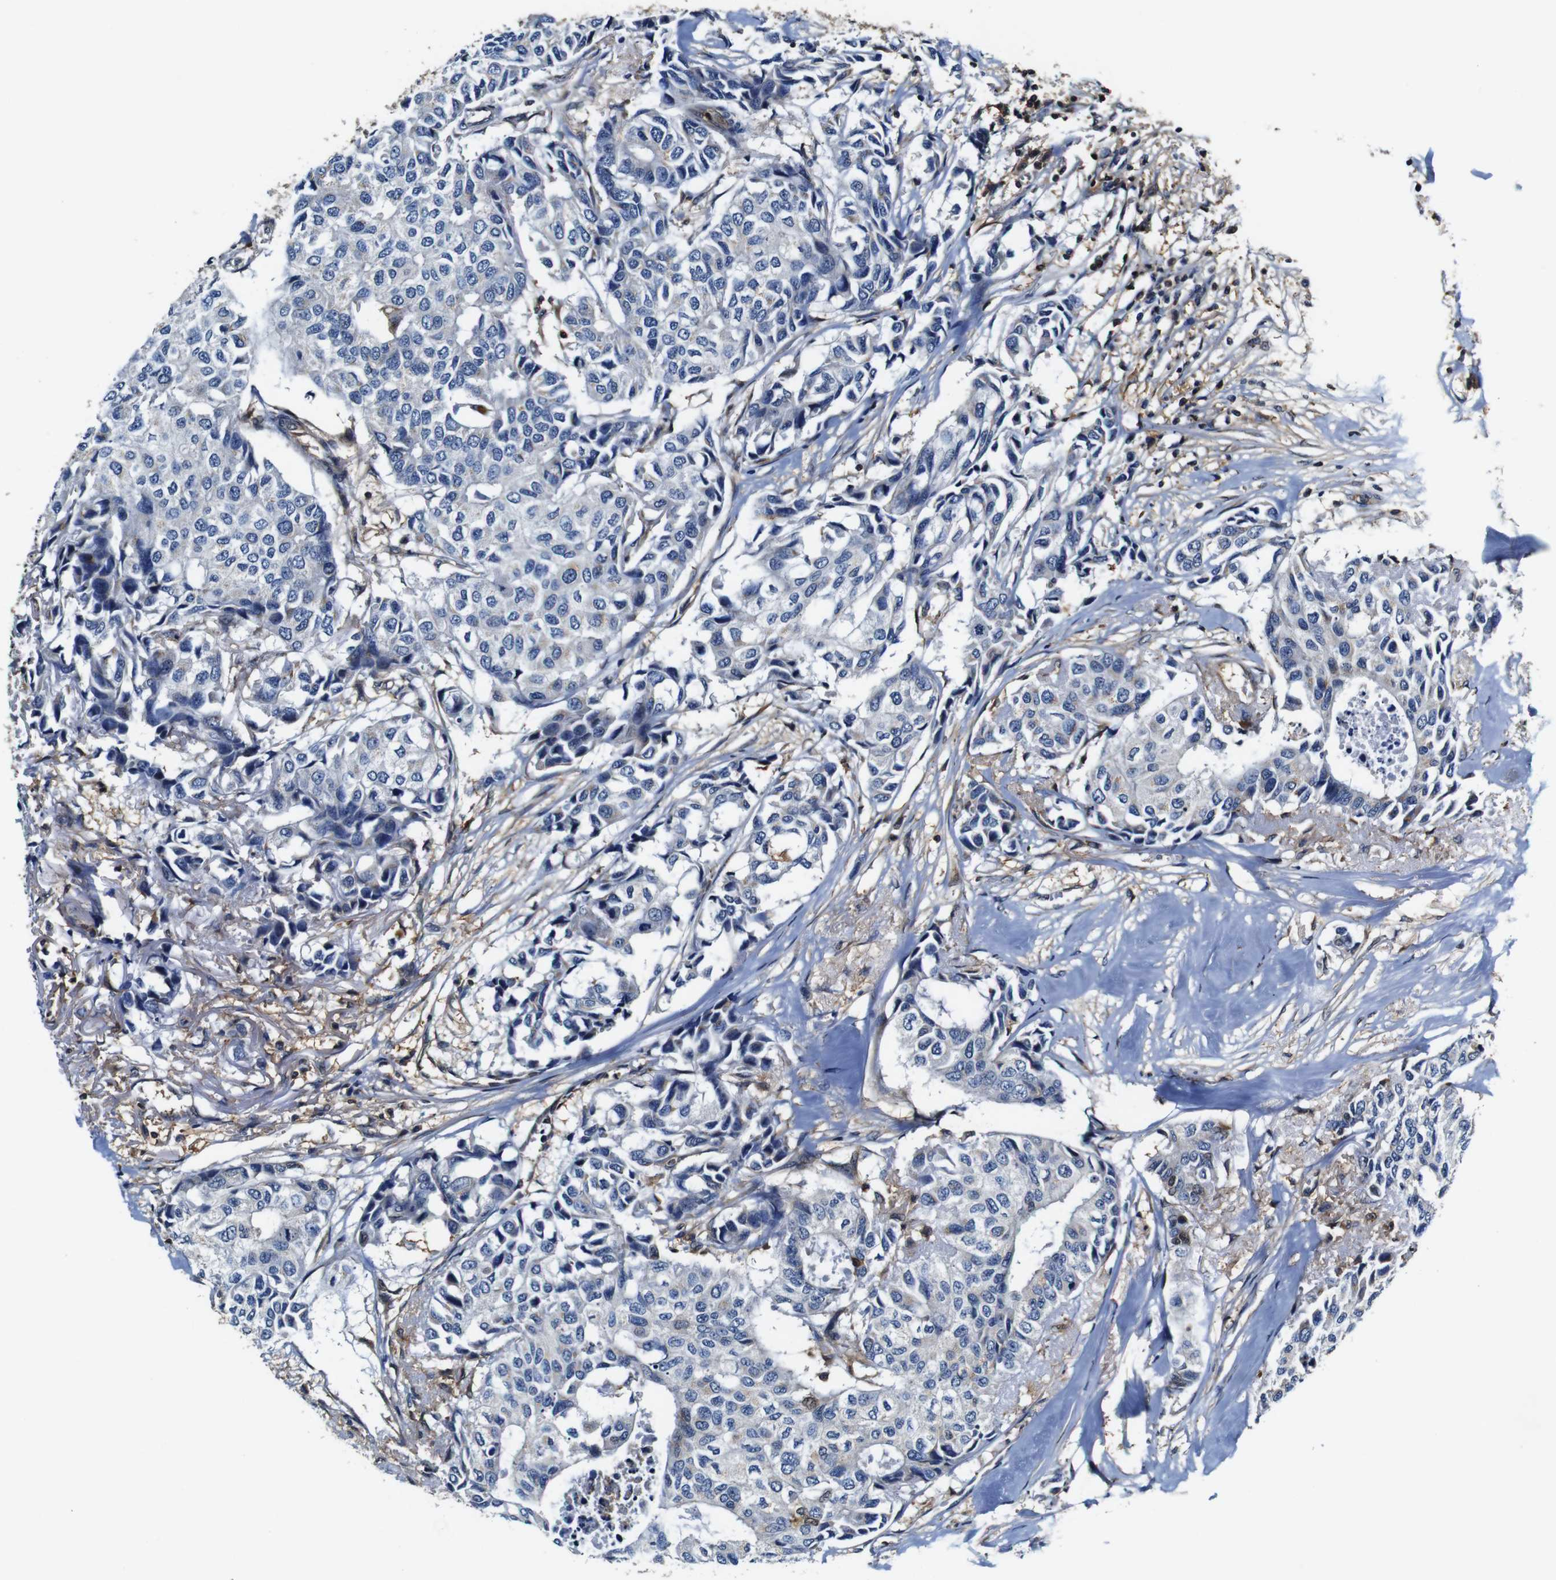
{"staining": {"intensity": "weak", "quantity": "<25%", "location": "cytoplasmic/membranous"}, "tissue": "breast cancer", "cell_type": "Tumor cells", "image_type": "cancer", "snomed": [{"axis": "morphology", "description": "Duct carcinoma"}, {"axis": "topography", "description": "Breast"}], "caption": "A photomicrograph of human breast infiltrating ductal carcinoma is negative for staining in tumor cells.", "gene": "ANXA1", "patient": {"sex": "female", "age": 80}}